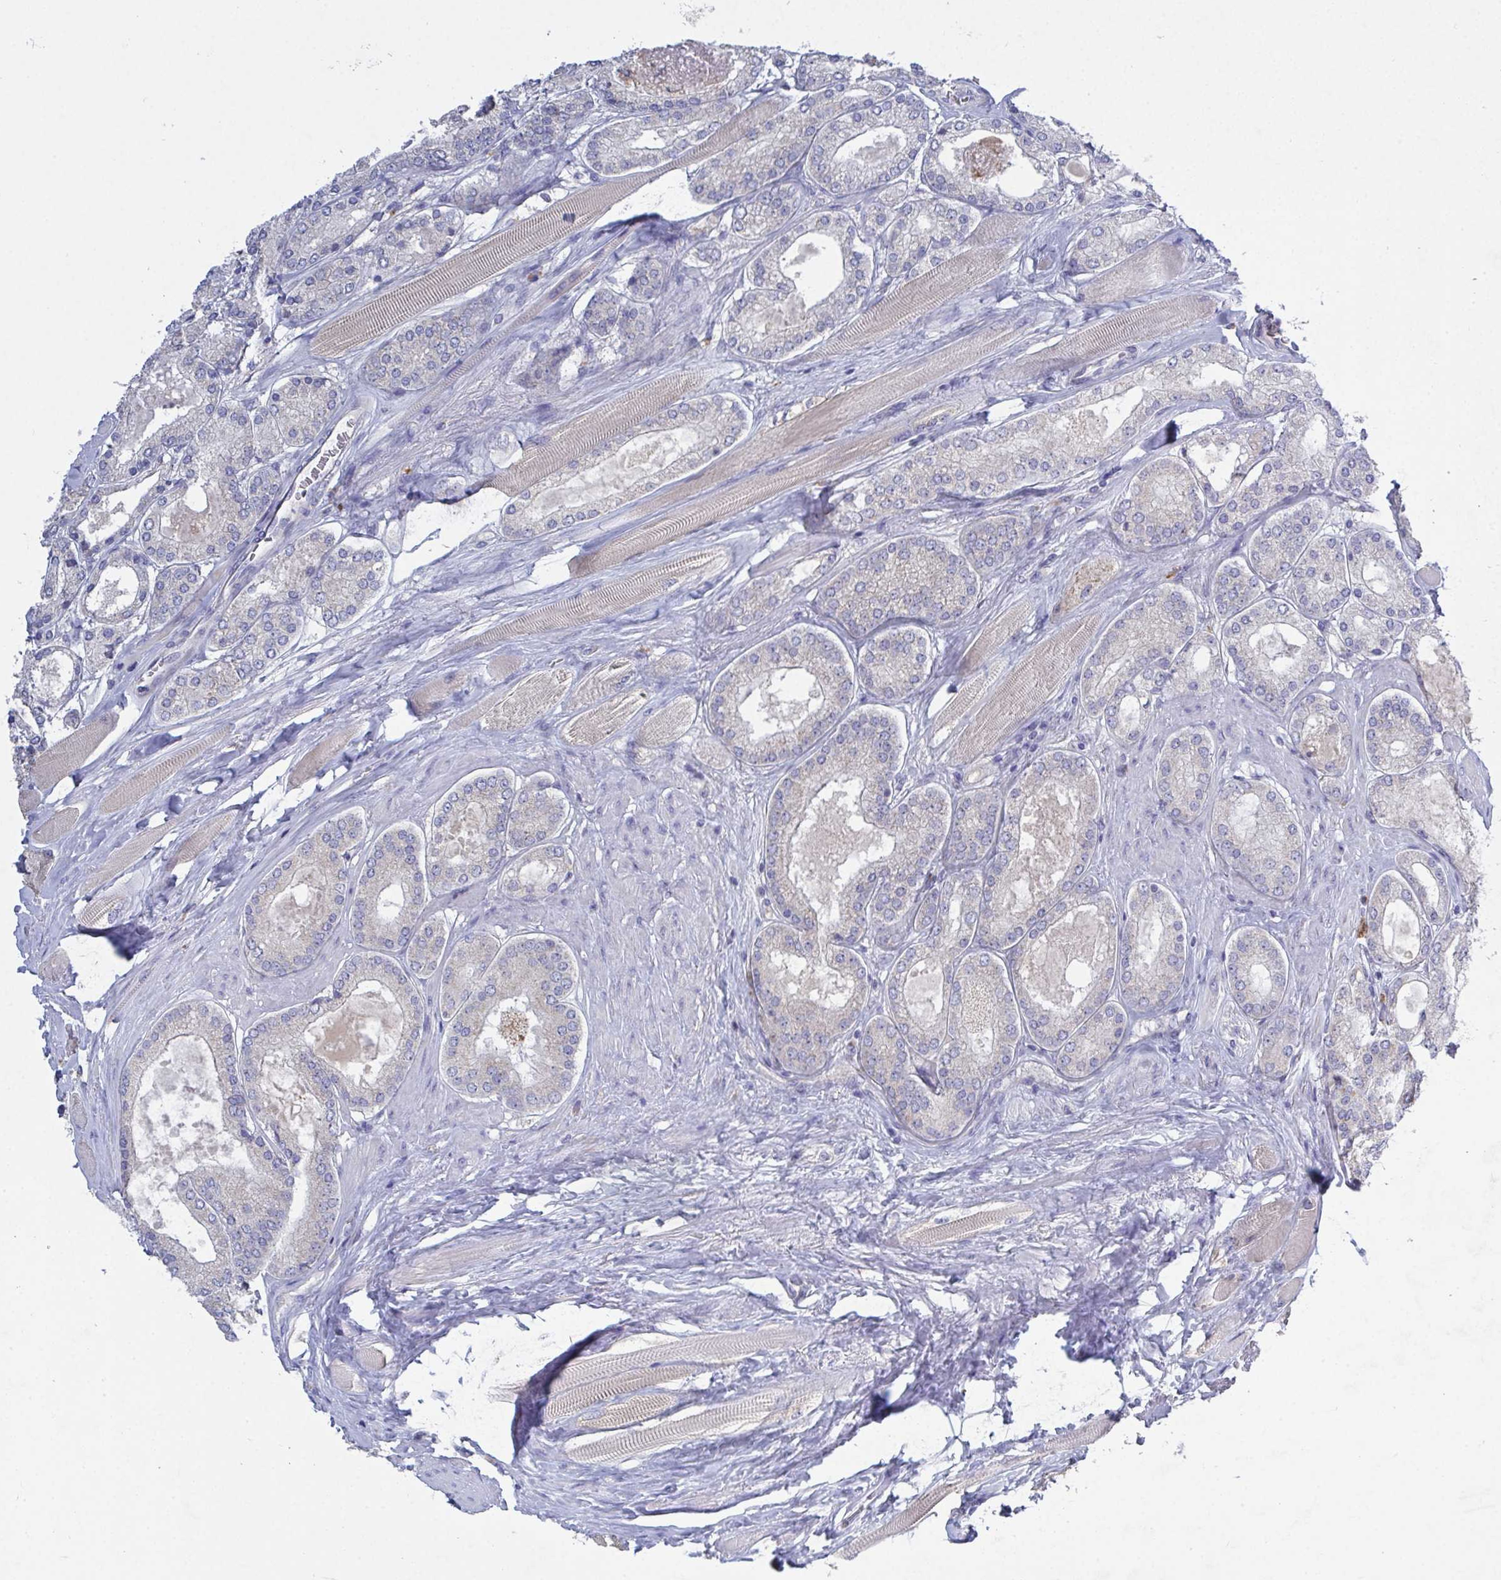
{"staining": {"intensity": "negative", "quantity": "none", "location": "none"}, "tissue": "prostate cancer", "cell_type": "Tumor cells", "image_type": "cancer", "snomed": [{"axis": "morphology", "description": "Adenocarcinoma, High grade"}, {"axis": "topography", "description": "Prostate"}], "caption": "Immunohistochemical staining of high-grade adenocarcinoma (prostate) displays no significant staining in tumor cells.", "gene": "GALNT13", "patient": {"sex": "male", "age": 67}}